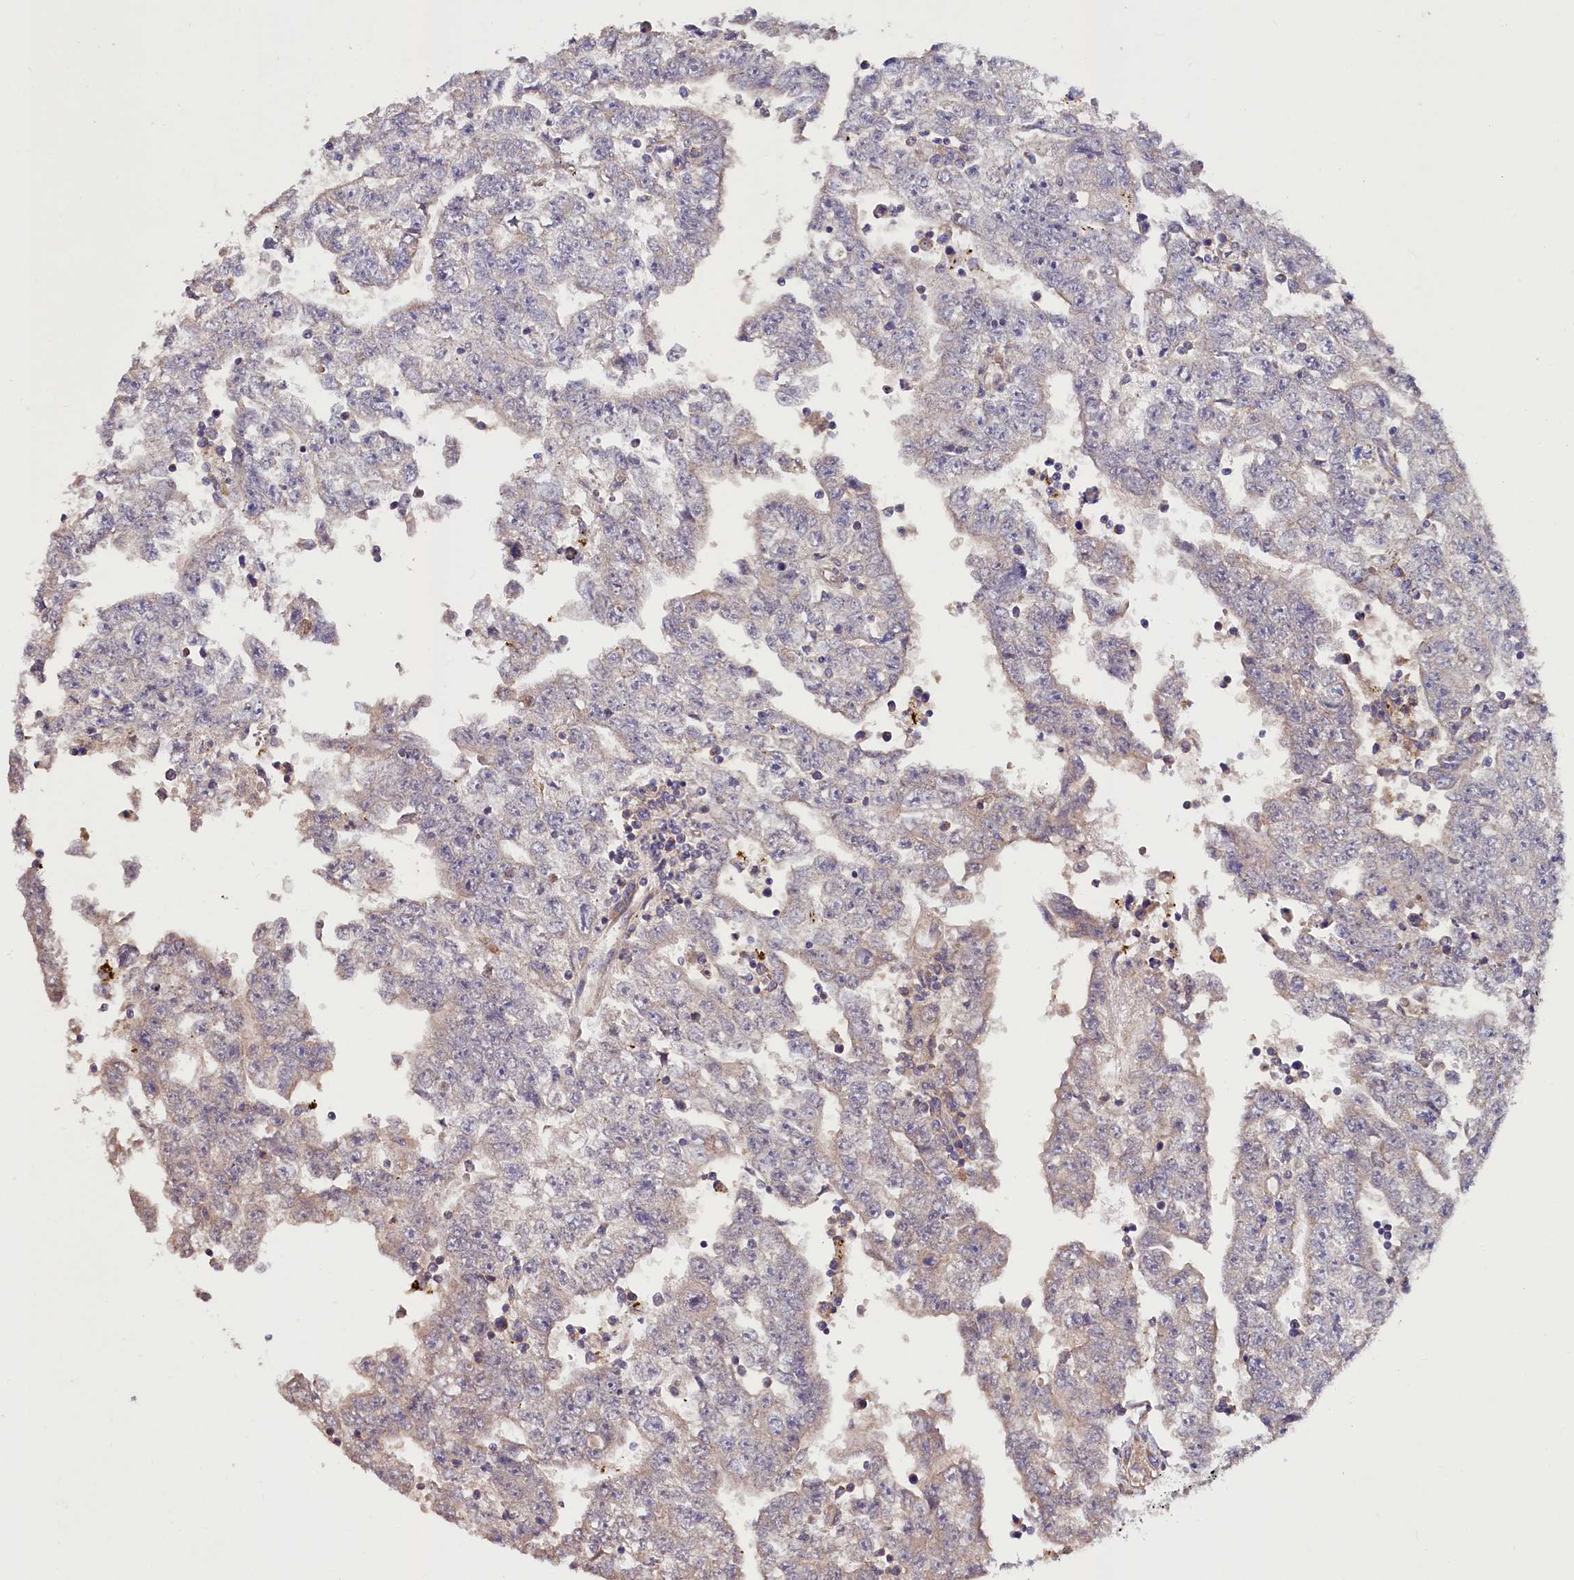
{"staining": {"intensity": "moderate", "quantity": "<25%", "location": "cytoplasmic/membranous"}, "tissue": "testis cancer", "cell_type": "Tumor cells", "image_type": "cancer", "snomed": [{"axis": "morphology", "description": "Carcinoma, Embryonal, NOS"}, {"axis": "topography", "description": "Testis"}], "caption": "This image reveals IHC staining of embryonal carcinoma (testis), with low moderate cytoplasmic/membranous expression in about <25% of tumor cells.", "gene": "PDZRN3", "patient": {"sex": "male", "age": 25}}